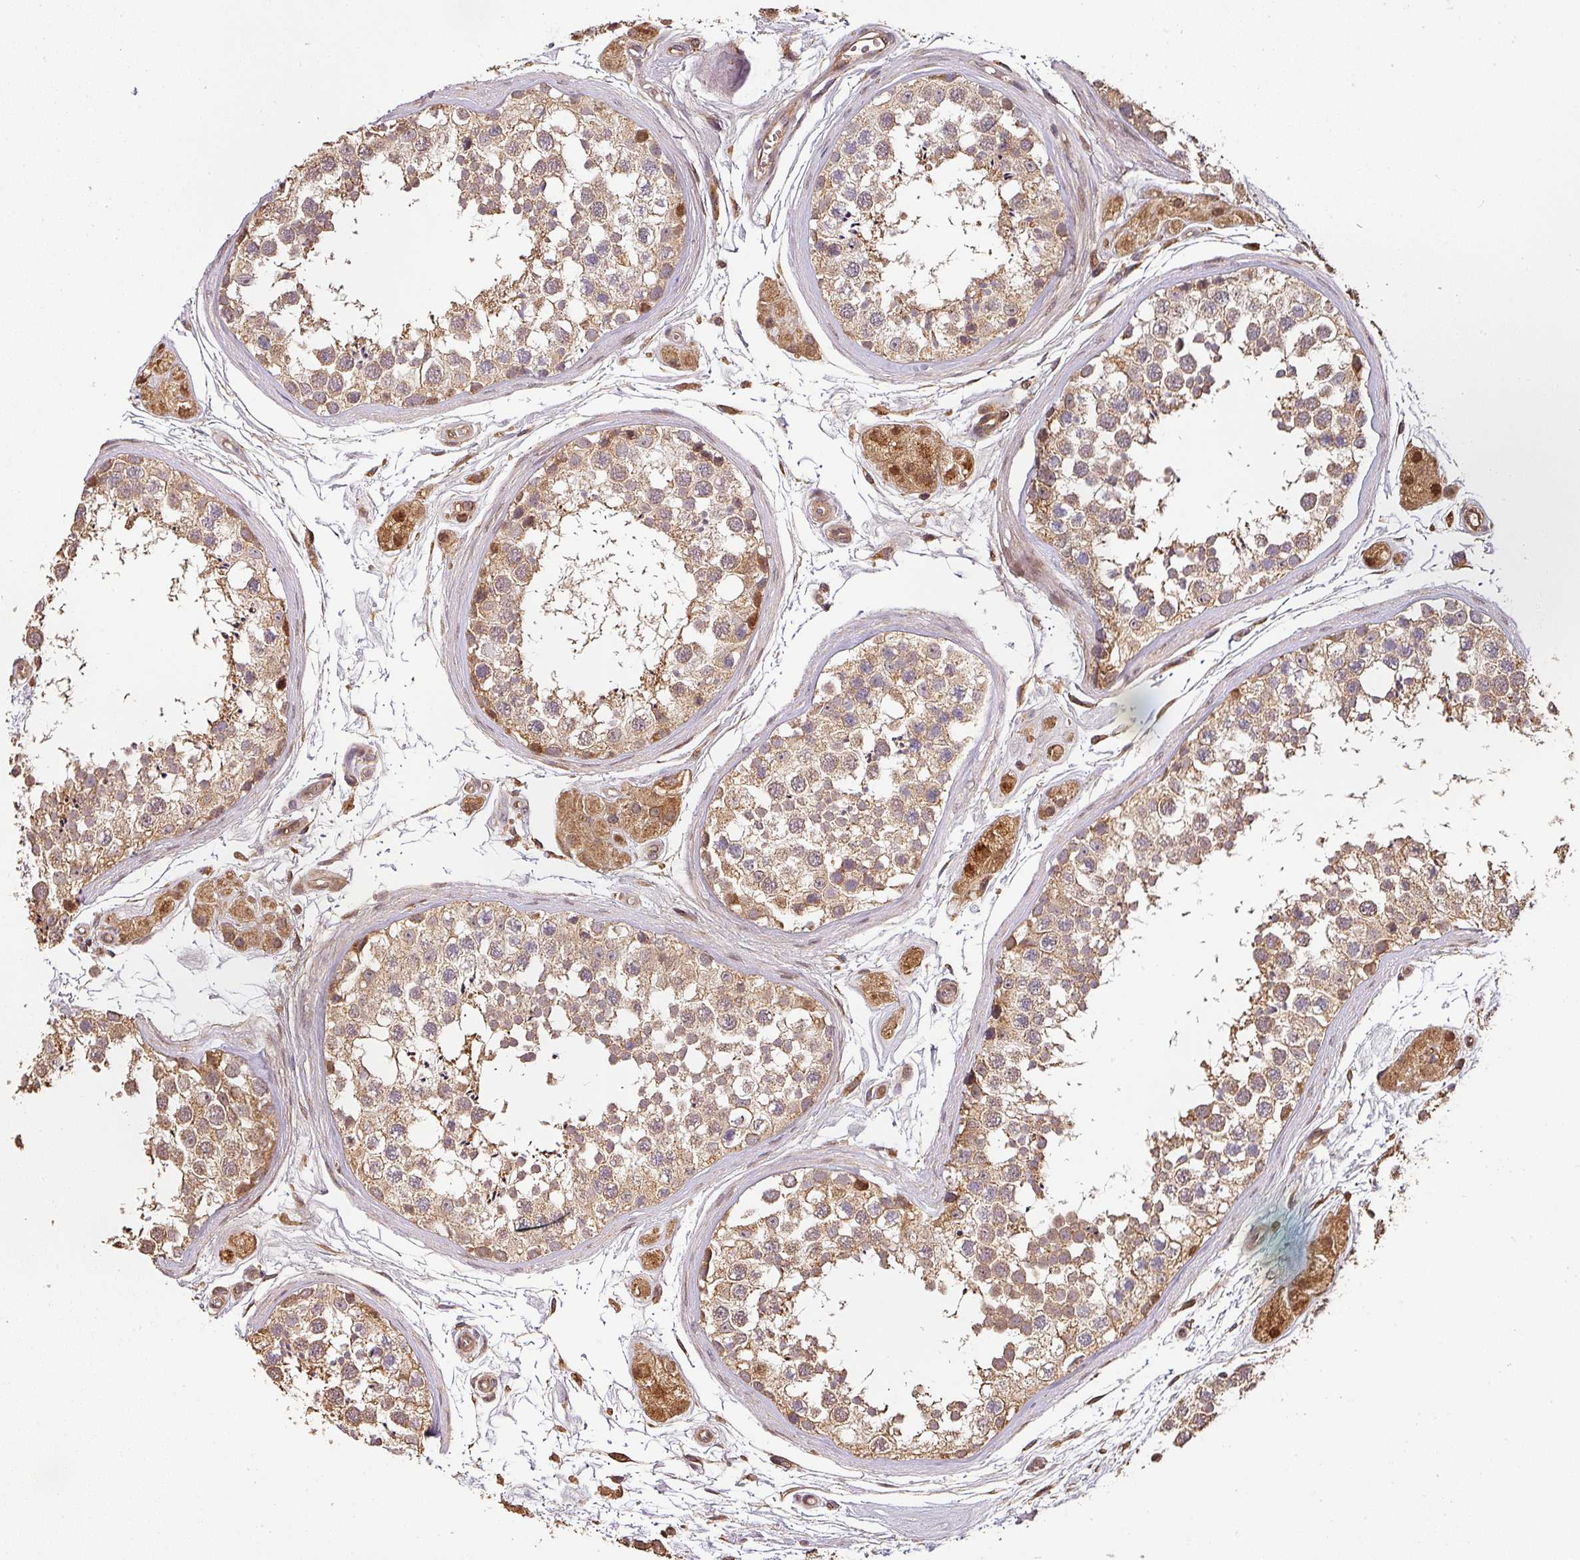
{"staining": {"intensity": "moderate", "quantity": ">75%", "location": "cytoplasmic/membranous"}, "tissue": "testis", "cell_type": "Cells in seminiferous ducts", "image_type": "normal", "snomed": [{"axis": "morphology", "description": "Normal tissue, NOS"}, {"axis": "topography", "description": "Testis"}], "caption": "Cells in seminiferous ducts display moderate cytoplasmic/membranous staining in about >75% of cells in normal testis. (Brightfield microscopy of DAB IHC at high magnification).", "gene": "BPIFB3", "patient": {"sex": "male", "age": 56}}